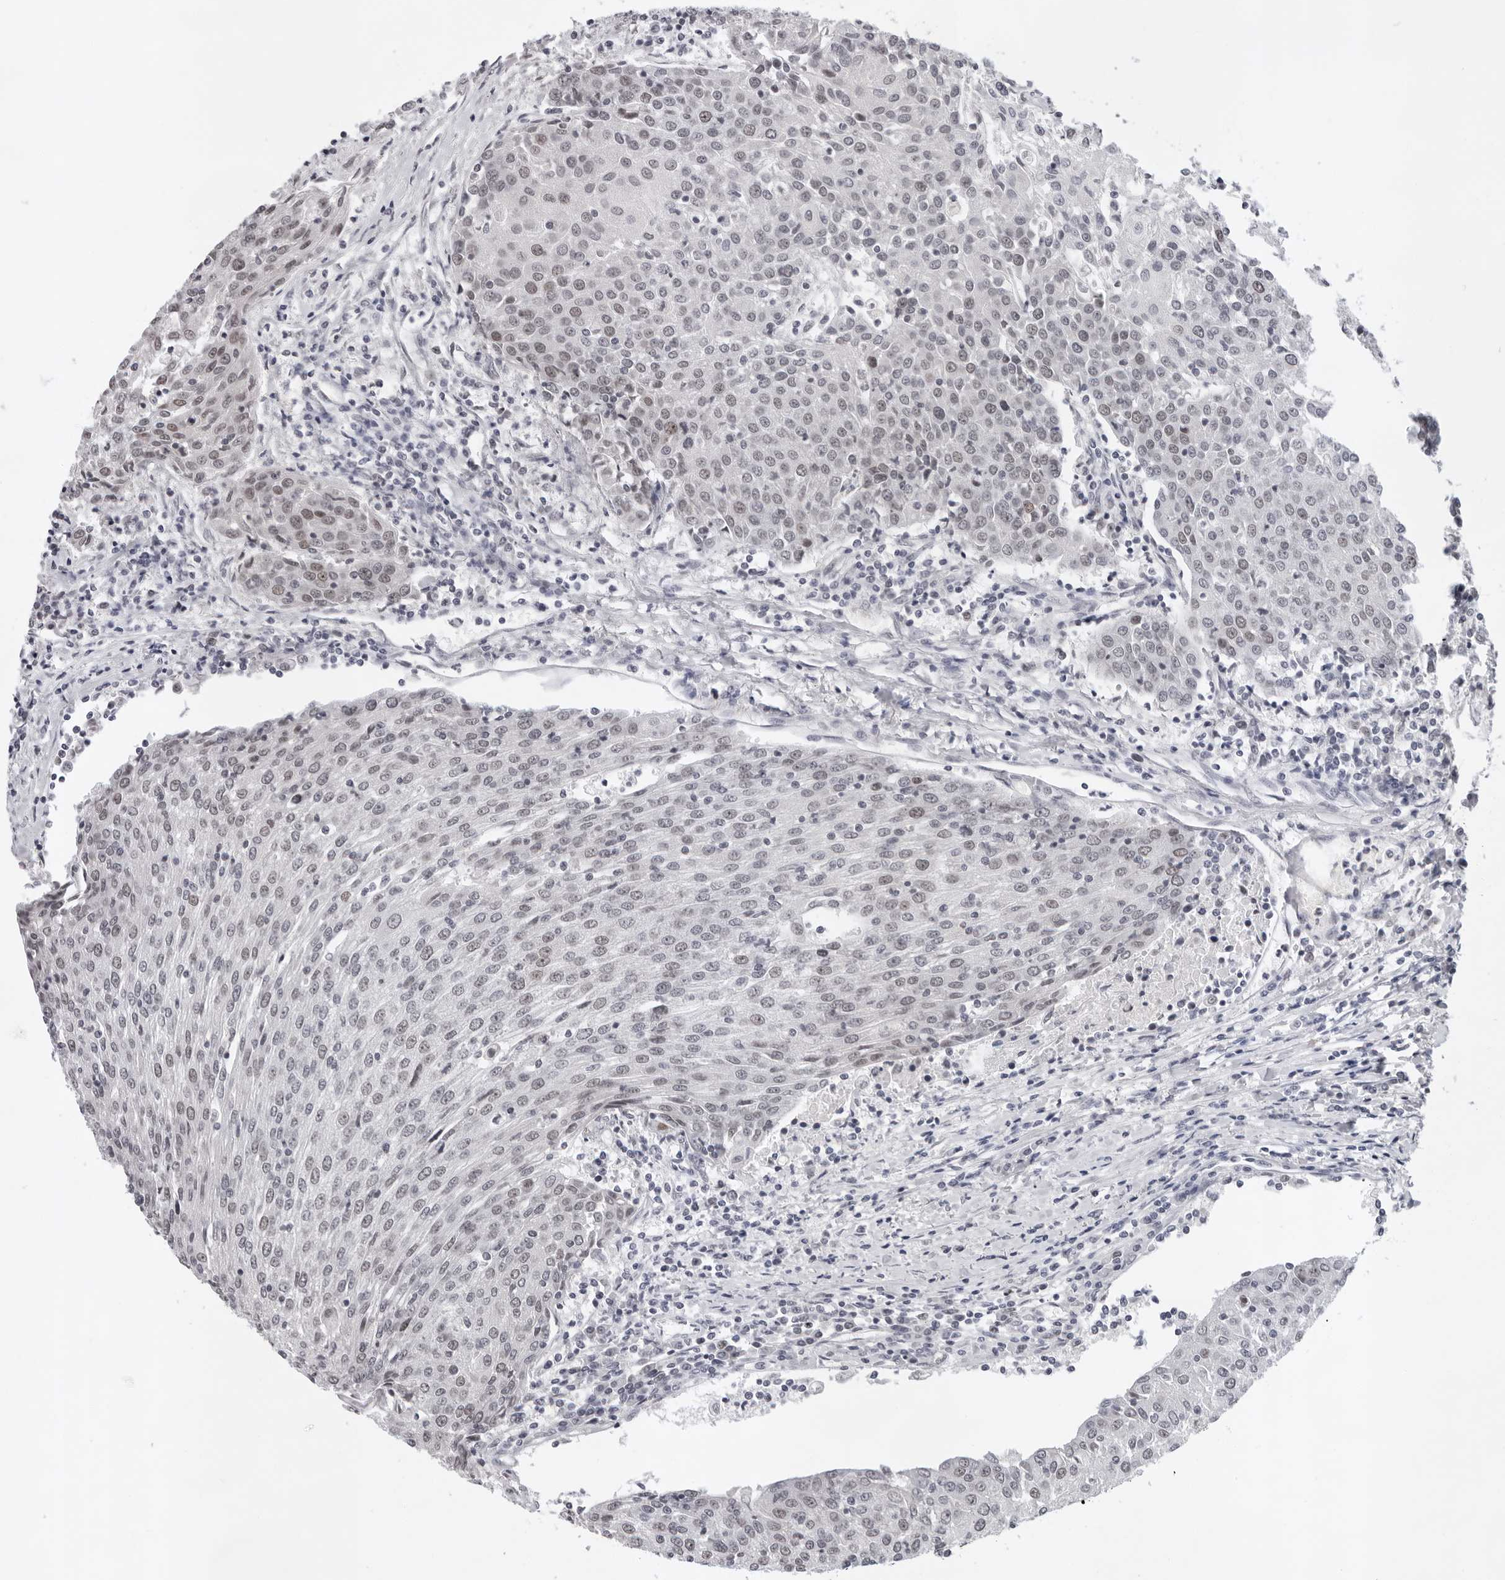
{"staining": {"intensity": "weak", "quantity": ">75%", "location": "nuclear"}, "tissue": "urothelial cancer", "cell_type": "Tumor cells", "image_type": "cancer", "snomed": [{"axis": "morphology", "description": "Urothelial carcinoma, High grade"}, {"axis": "topography", "description": "Urinary bladder"}], "caption": "Human high-grade urothelial carcinoma stained with a protein marker reveals weak staining in tumor cells.", "gene": "USP1", "patient": {"sex": "female", "age": 85}}